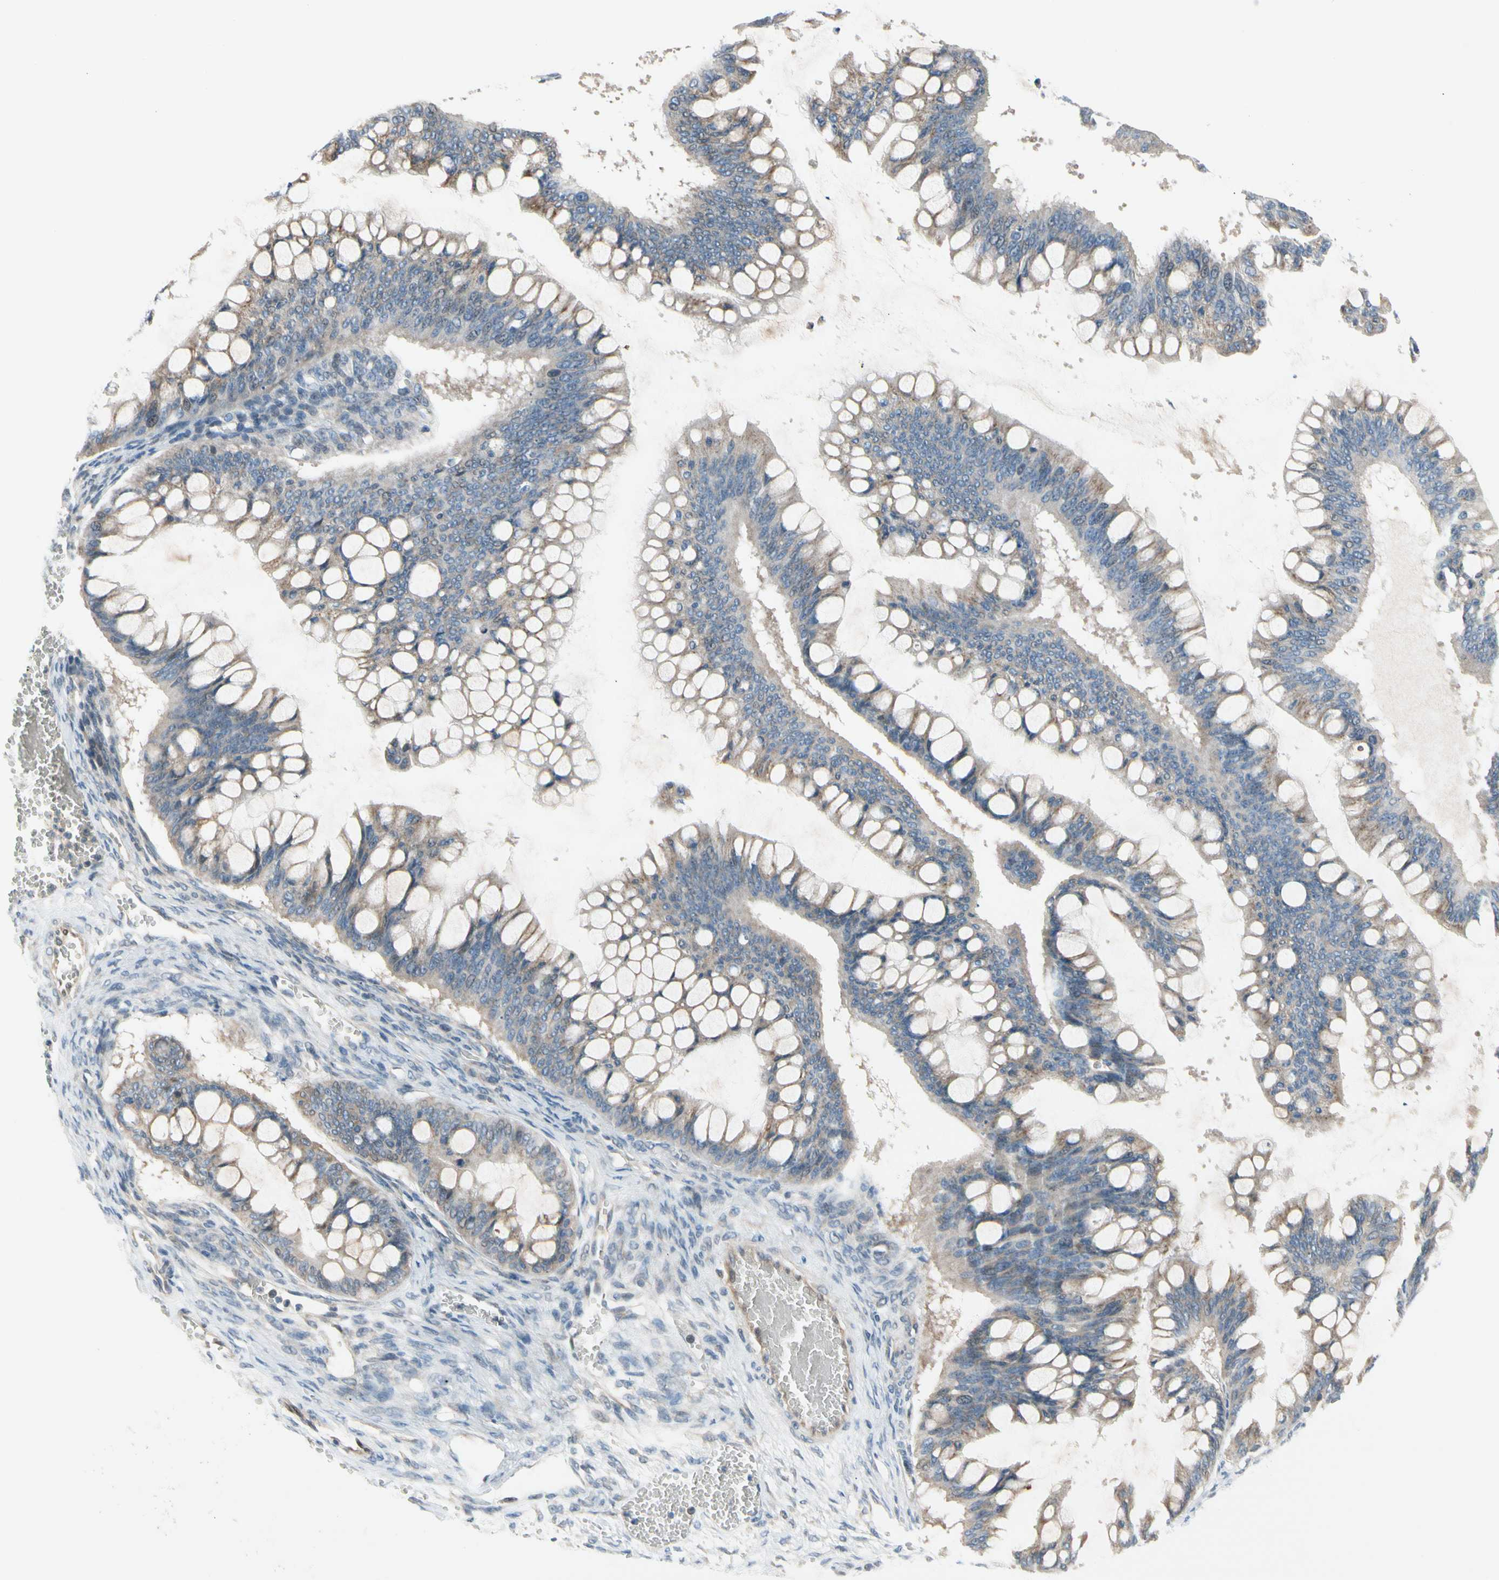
{"staining": {"intensity": "moderate", "quantity": "25%-75%", "location": "cytoplasmic/membranous"}, "tissue": "ovarian cancer", "cell_type": "Tumor cells", "image_type": "cancer", "snomed": [{"axis": "morphology", "description": "Cystadenocarcinoma, mucinous, NOS"}, {"axis": "topography", "description": "Ovary"}], "caption": "Ovarian cancer was stained to show a protein in brown. There is medium levels of moderate cytoplasmic/membranous expression in approximately 25%-75% of tumor cells.", "gene": "CFAP36", "patient": {"sex": "female", "age": 73}}